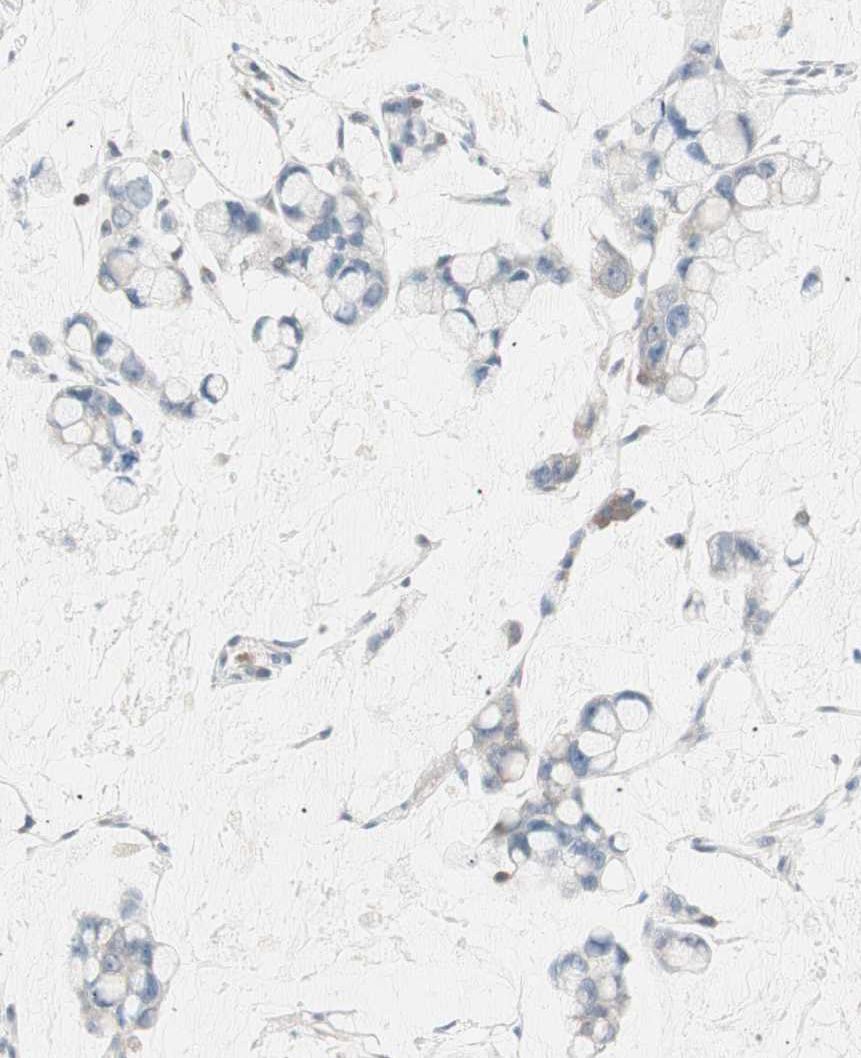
{"staining": {"intensity": "negative", "quantity": "none", "location": "none"}, "tissue": "stomach cancer", "cell_type": "Tumor cells", "image_type": "cancer", "snomed": [{"axis": "morphology", "description": "Adenocarcinoma, NOS"}, {"axis": "topography", "description": "Stomach, lower"}], "caption": "Tumor cells are negative for brown protein staining in stomach cancer (adenocarcinoma). Brightfield microscopy of immunohistochemistry stained with DAB (3,3'-diaminobenzidine) (brown) and hematoxylin (blue), captured at high magnification.", "gene": "RAD54B", "patient": {"sex": "male", "age": 84}}